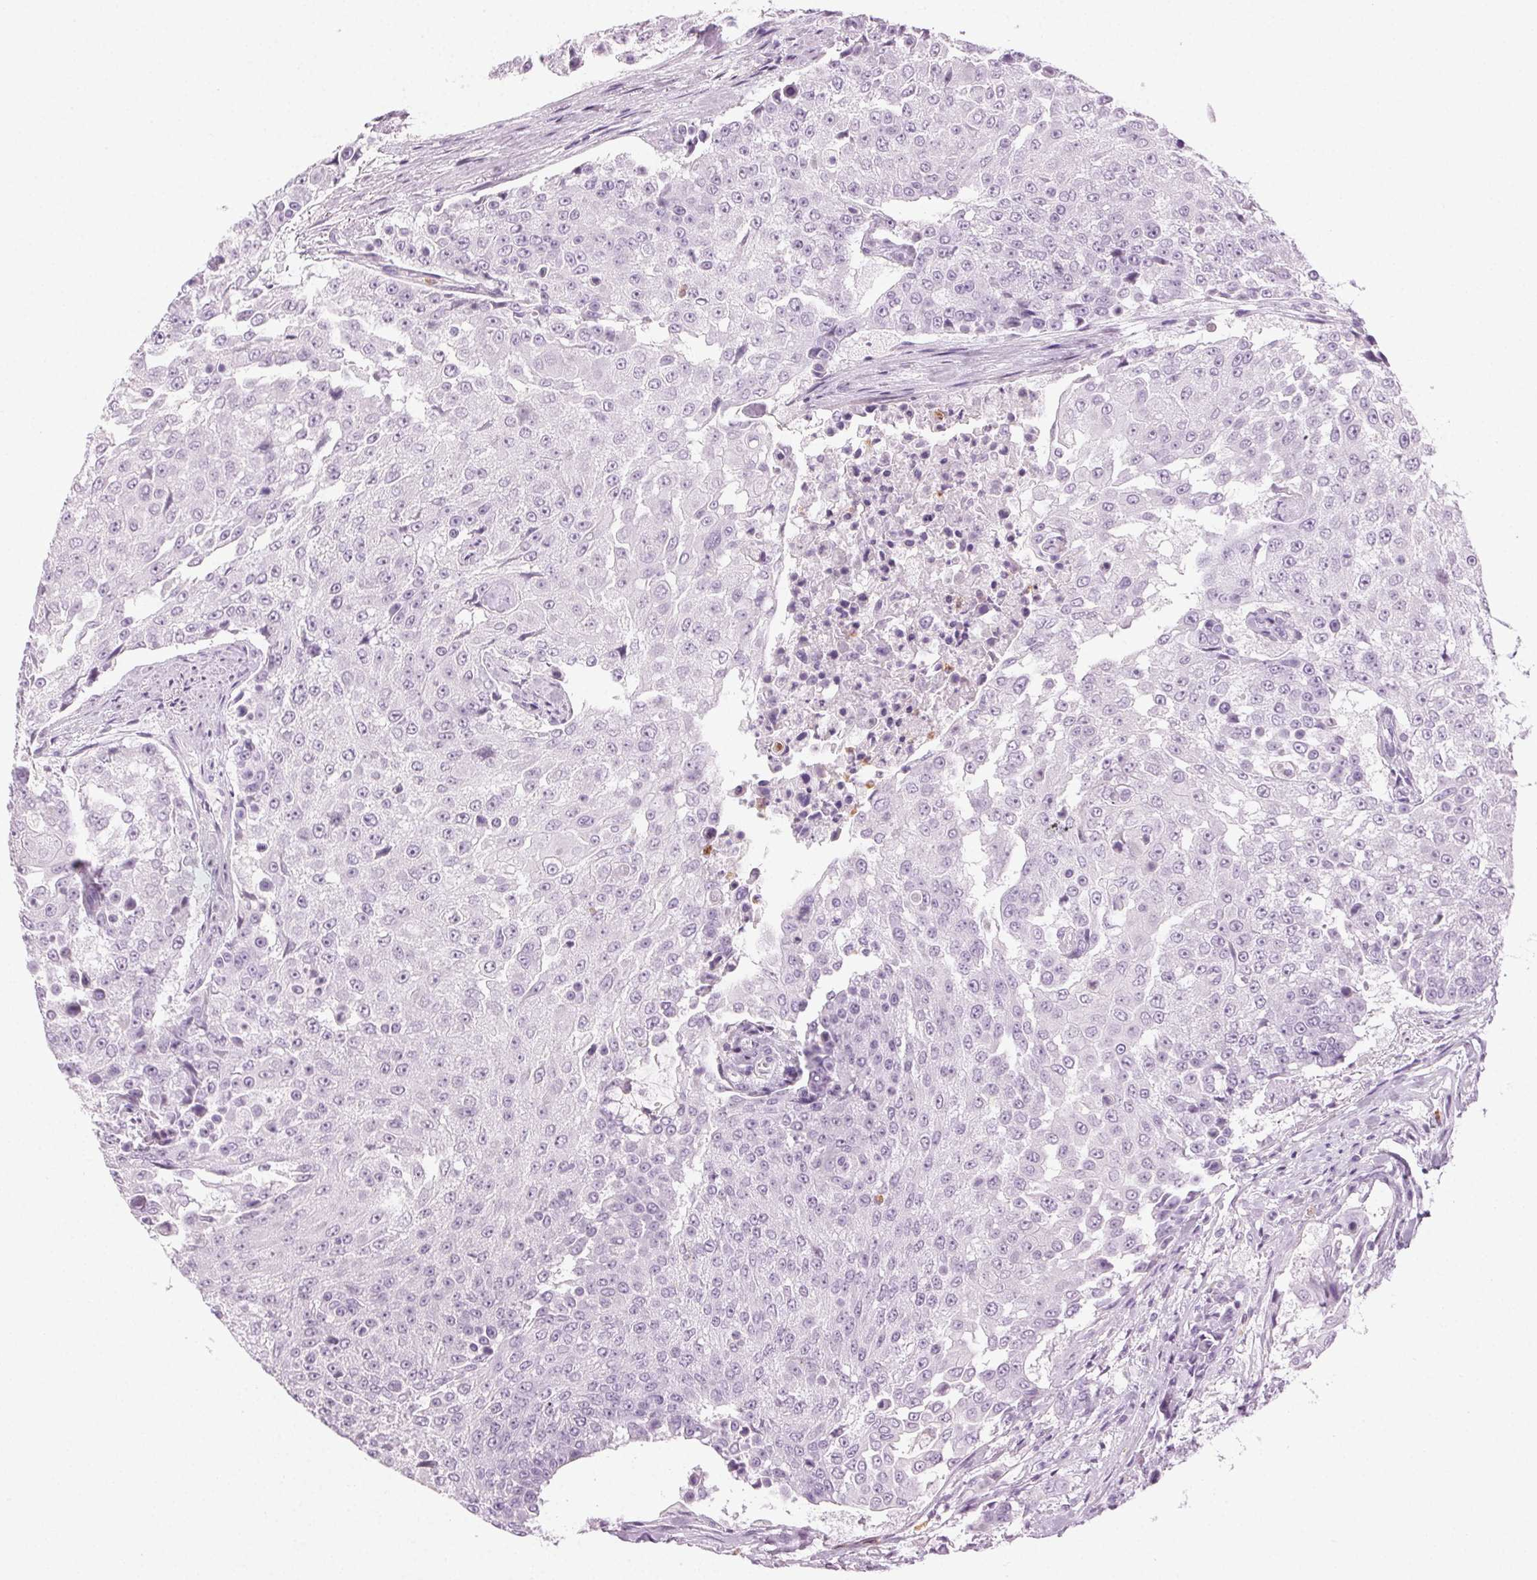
{"staining": {"intensity": "negative", "quantity": "none", "location": "none"}, "tissue": "urothelial cancer", "cell_type": "Tumor cells", "image_type": "cancer", "snomed": [{"axis": "morphology", "description": "Urothelial carcinoma, High grade"}, {"axis": "topography", "description": "Urinary bladder"}], "caption": "High-grade urothelial carcinoma stained for a protein using immunohistochemistry (IHC) exhibits no positivity tumor cells.", "gene": "MPO", "patient": {"sex": "female", "age": 63}}